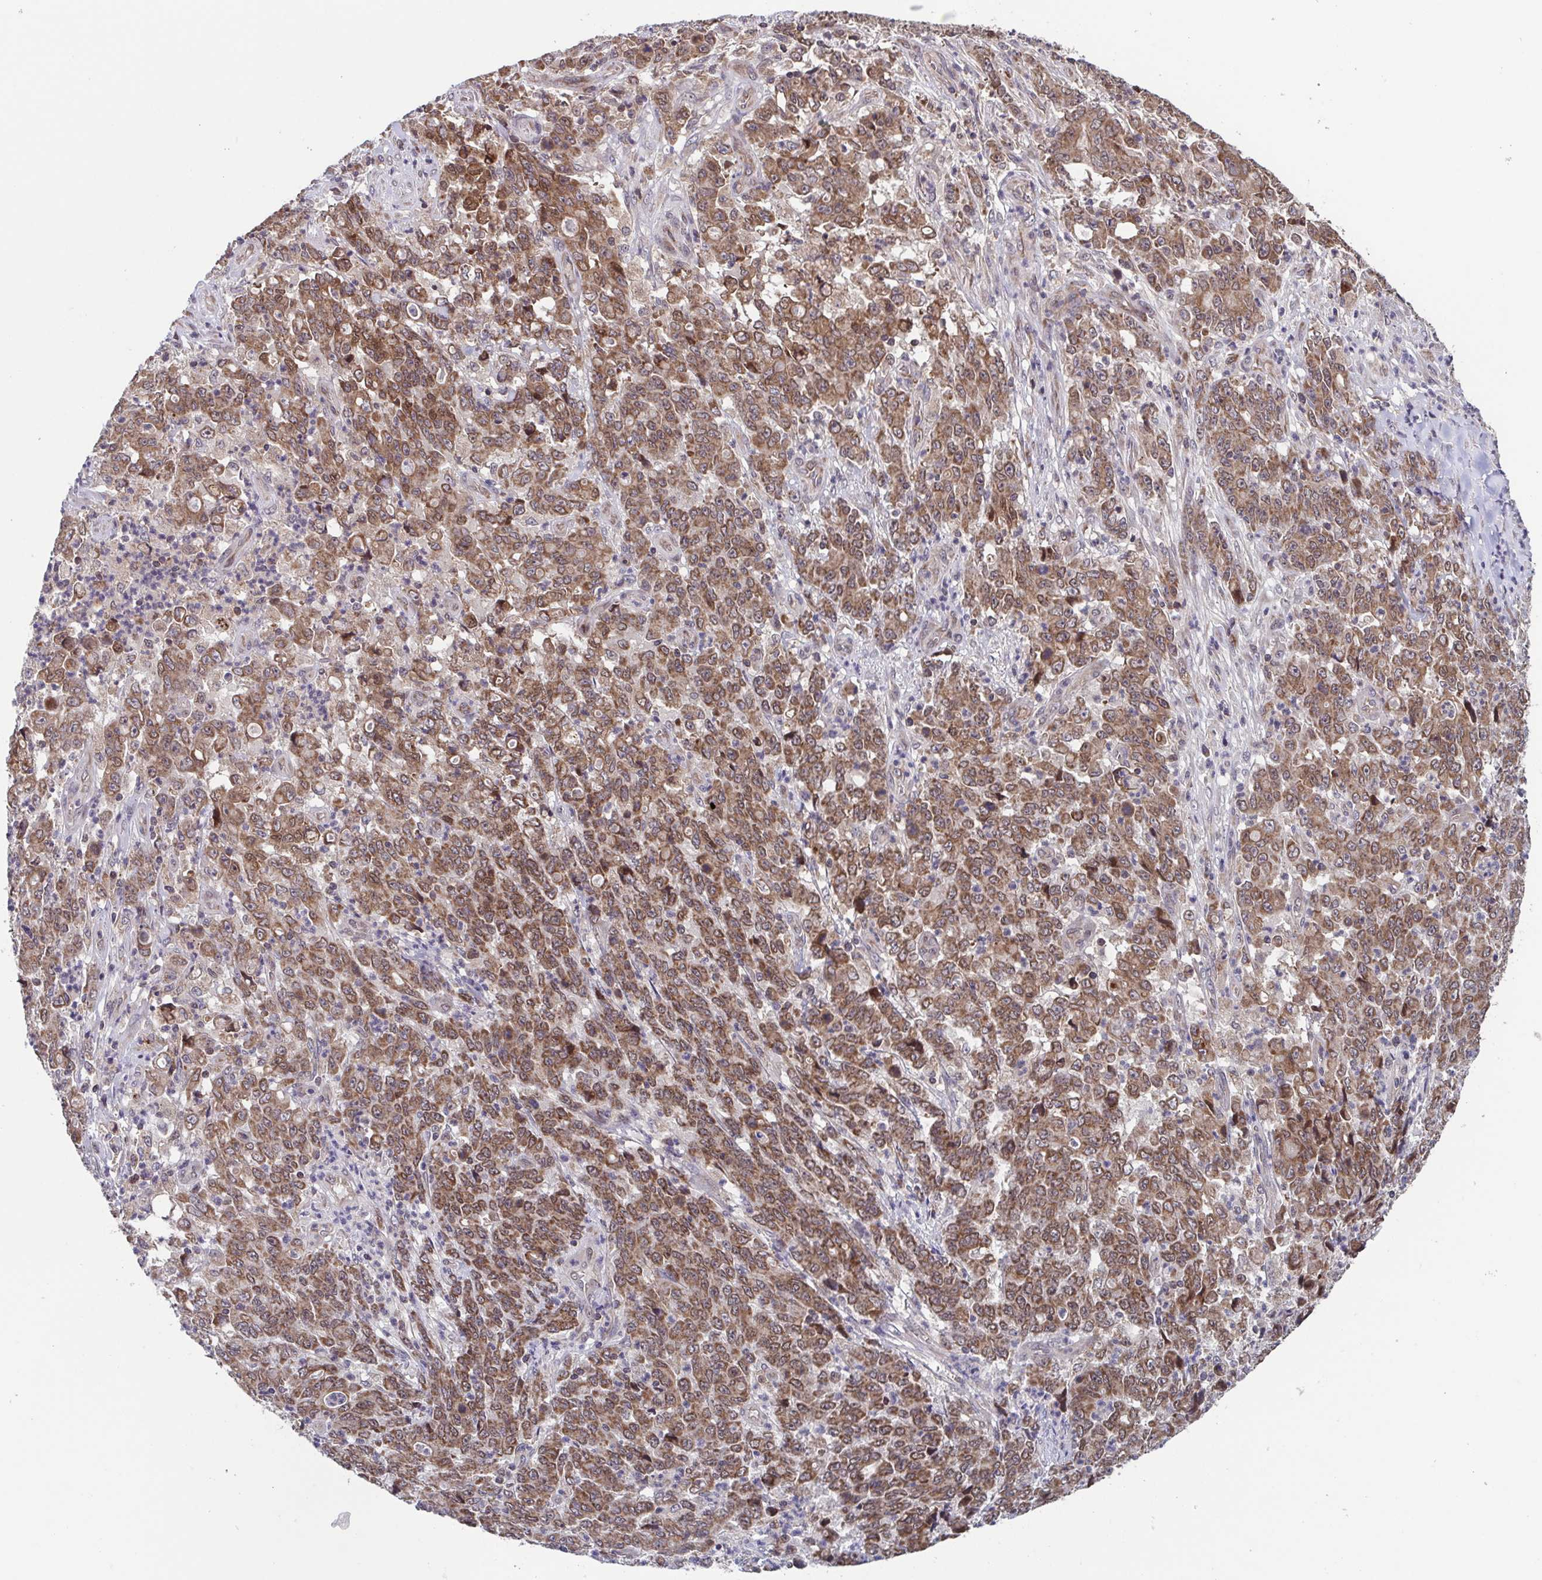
{"staining": {"intensity": "moderate", "quantity": ">75%", "location": "cytoplasmic/membranous"}, "tissue": "stomach cancer", "cell_type": "Tumor cells", "image_type": "cancer", "snomed": [{"axis": "morphology", "description": "Adenocarcinoma, NOS"}, {"axis": "topography", "description": "Stomach, lower"}], "caption": "There is medium levels of moderate cytoplasmic/membranous staining in tumor cells of stomach adenocarcinoma, as demonstrated by immunohistochemical staining (brown color).", "gene": "TTC19", "patient": {"sex": "female", "age": 71}}